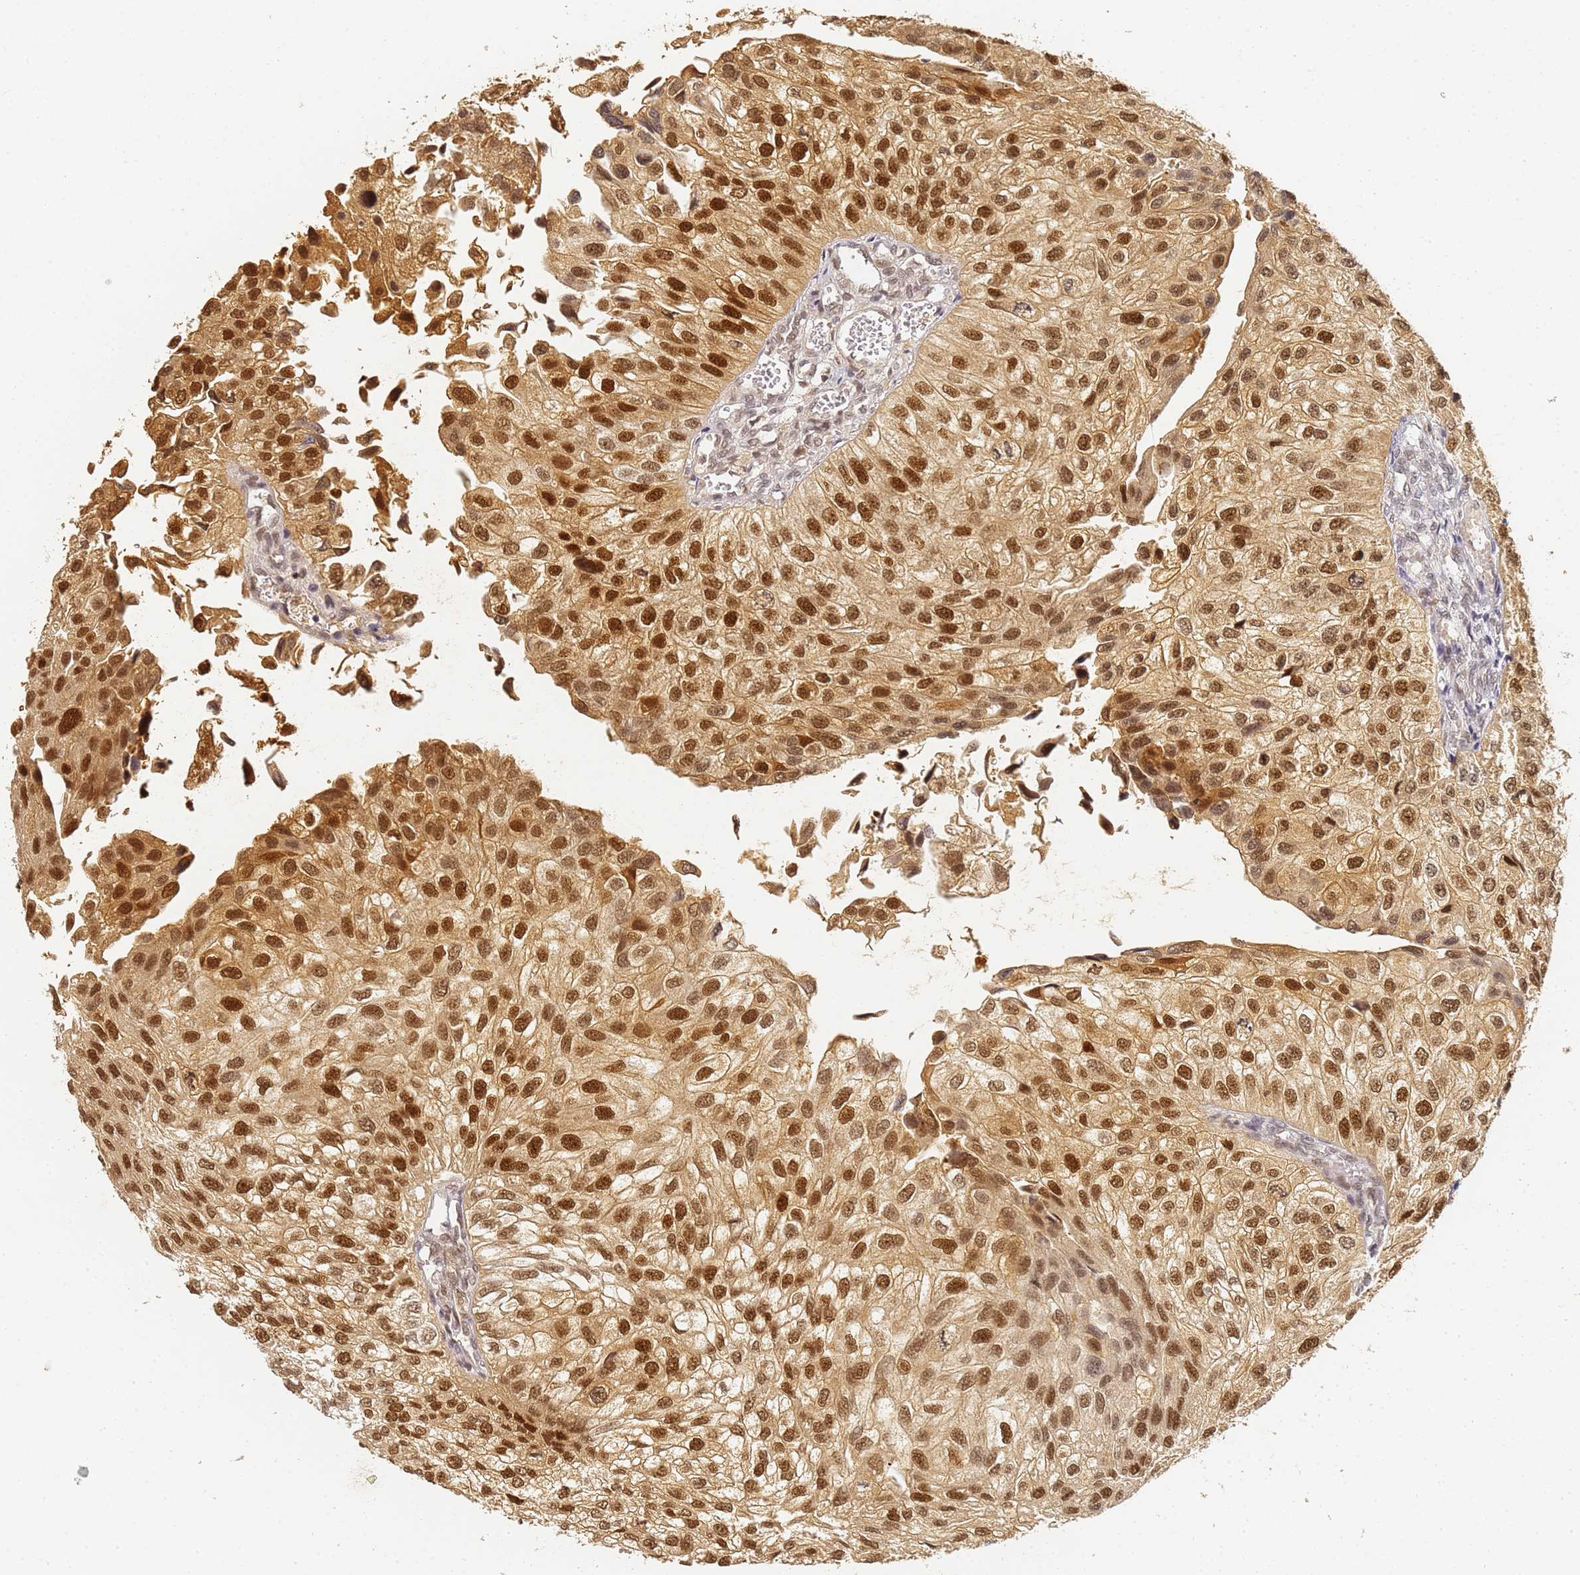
{"staining": {"intensity": "strong", "quantity": ">75%", "location": "cytoplasmic/membranous,nuclear"}, "tissue": "urothelial cancer", "cell_type": "Tumor cells", "image_type": "cancer", "snomed": [{"axis": "morphology", "description": "Urothelial carcinoma, Low grade"}, {"axis": "topography", "description": "Urinary bladder"}], "caption": "Immunohistochemistry (IHC) (DAB (3,3'-diaminobenzidine)) staining of human low-grade urothelial carcinoma exhibits strong cytoplasmic/membranous and nuclear protein staining in about >75% of tumor cells.", "gene": "HMCES", "patient": {"sex": "female", "age": 89}}